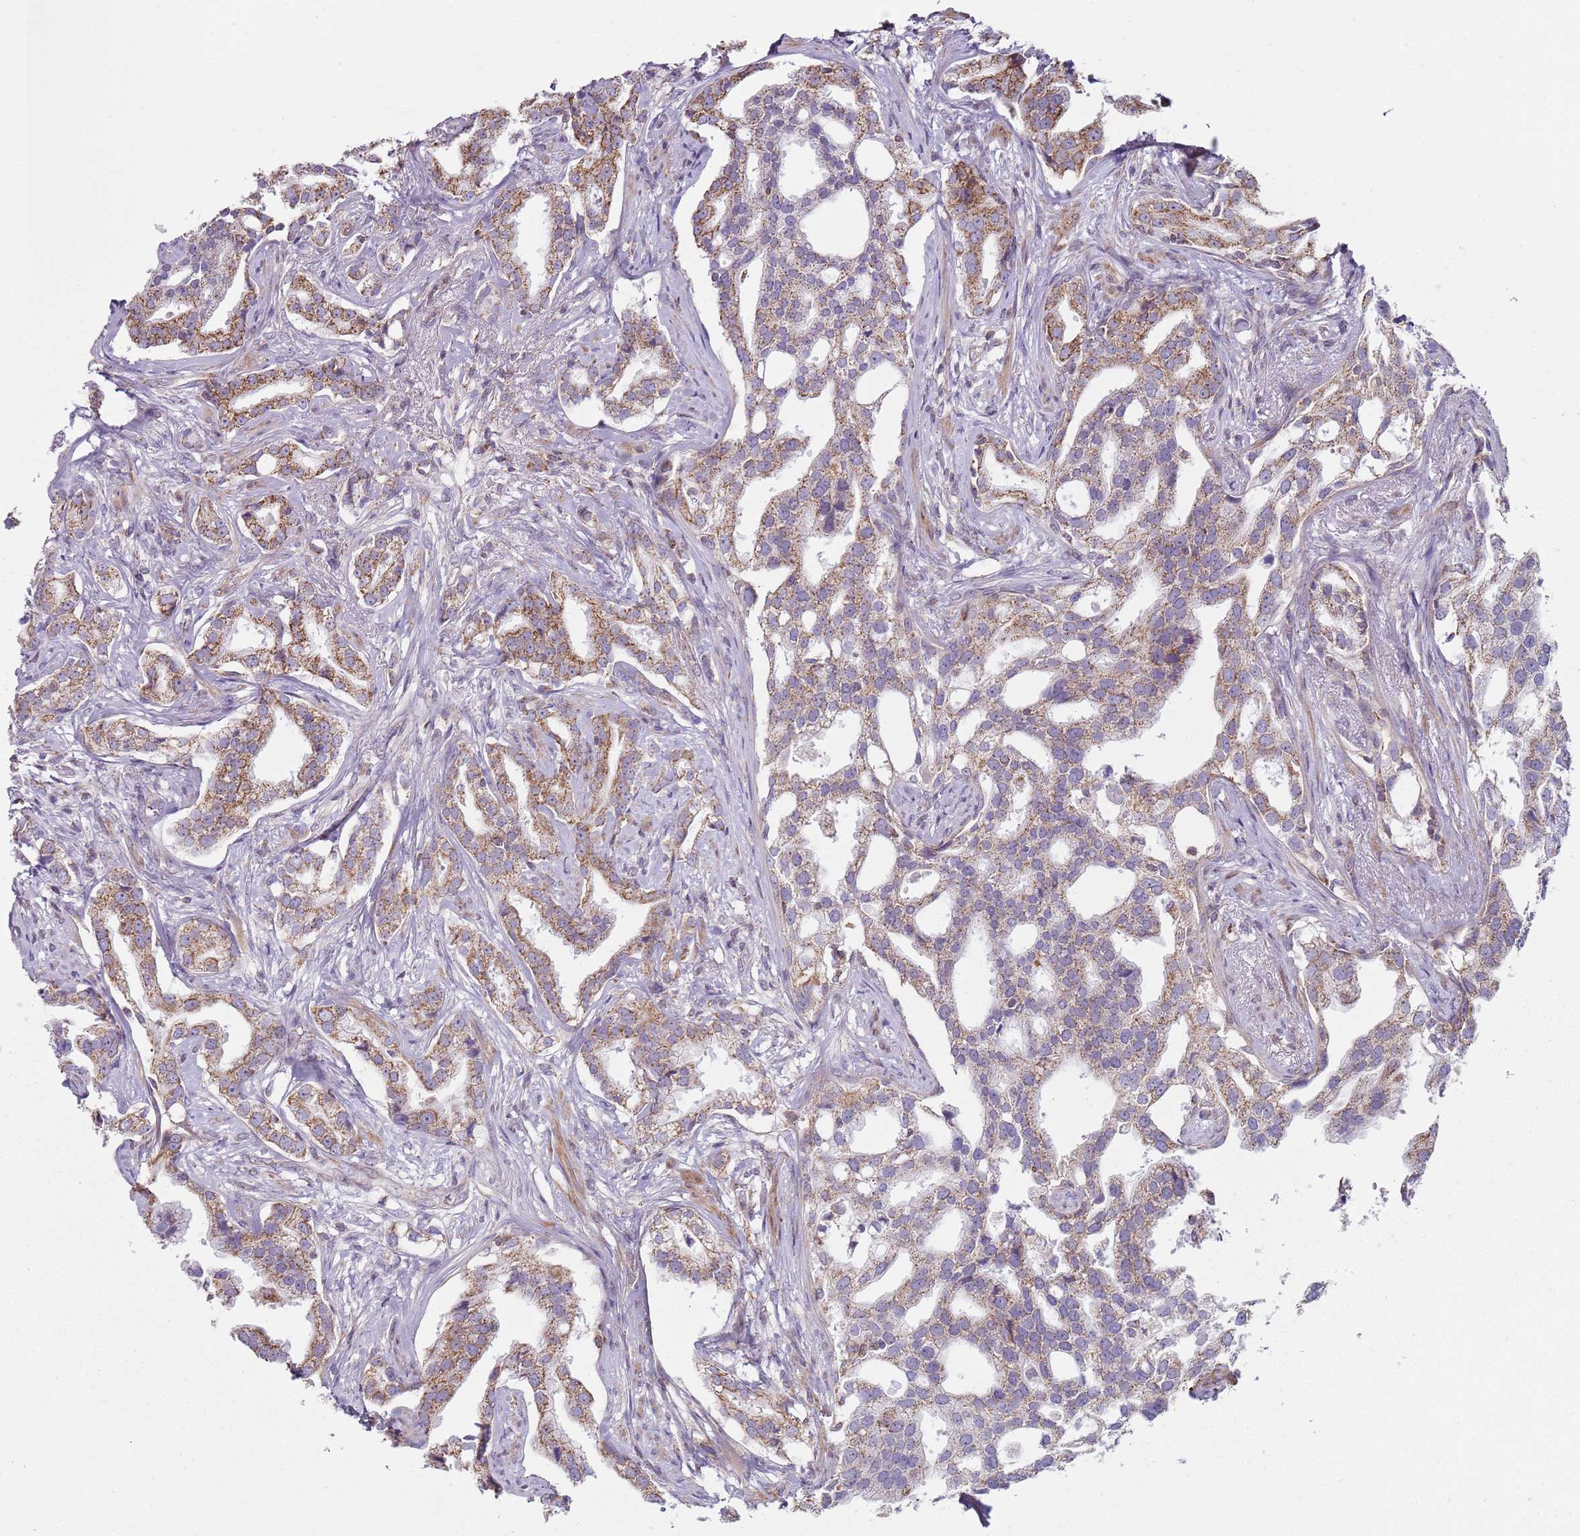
{"staining": {"intensity": "moderate", "quantity": "25%-75%", "location": "cytoplasmic/membranous"}, "tissue": "prostate cancer", "cell_type": "Tumor cells", "image_type": "cancer", "snomed": [{"axis": "morphology", "description": "Adenocarcinoma, High grade"}, {"axis": "topography", "description": "Prostate"}], "caption": "Immunohistochemical staining of human high-grade adenocarcinoma (prostate) shows moderate cytoplasmic/membranous protein staining in about 25%-75% of tumor cells.", "gene": "GAS8", "patient": {"sex": "male", "age": 67}}